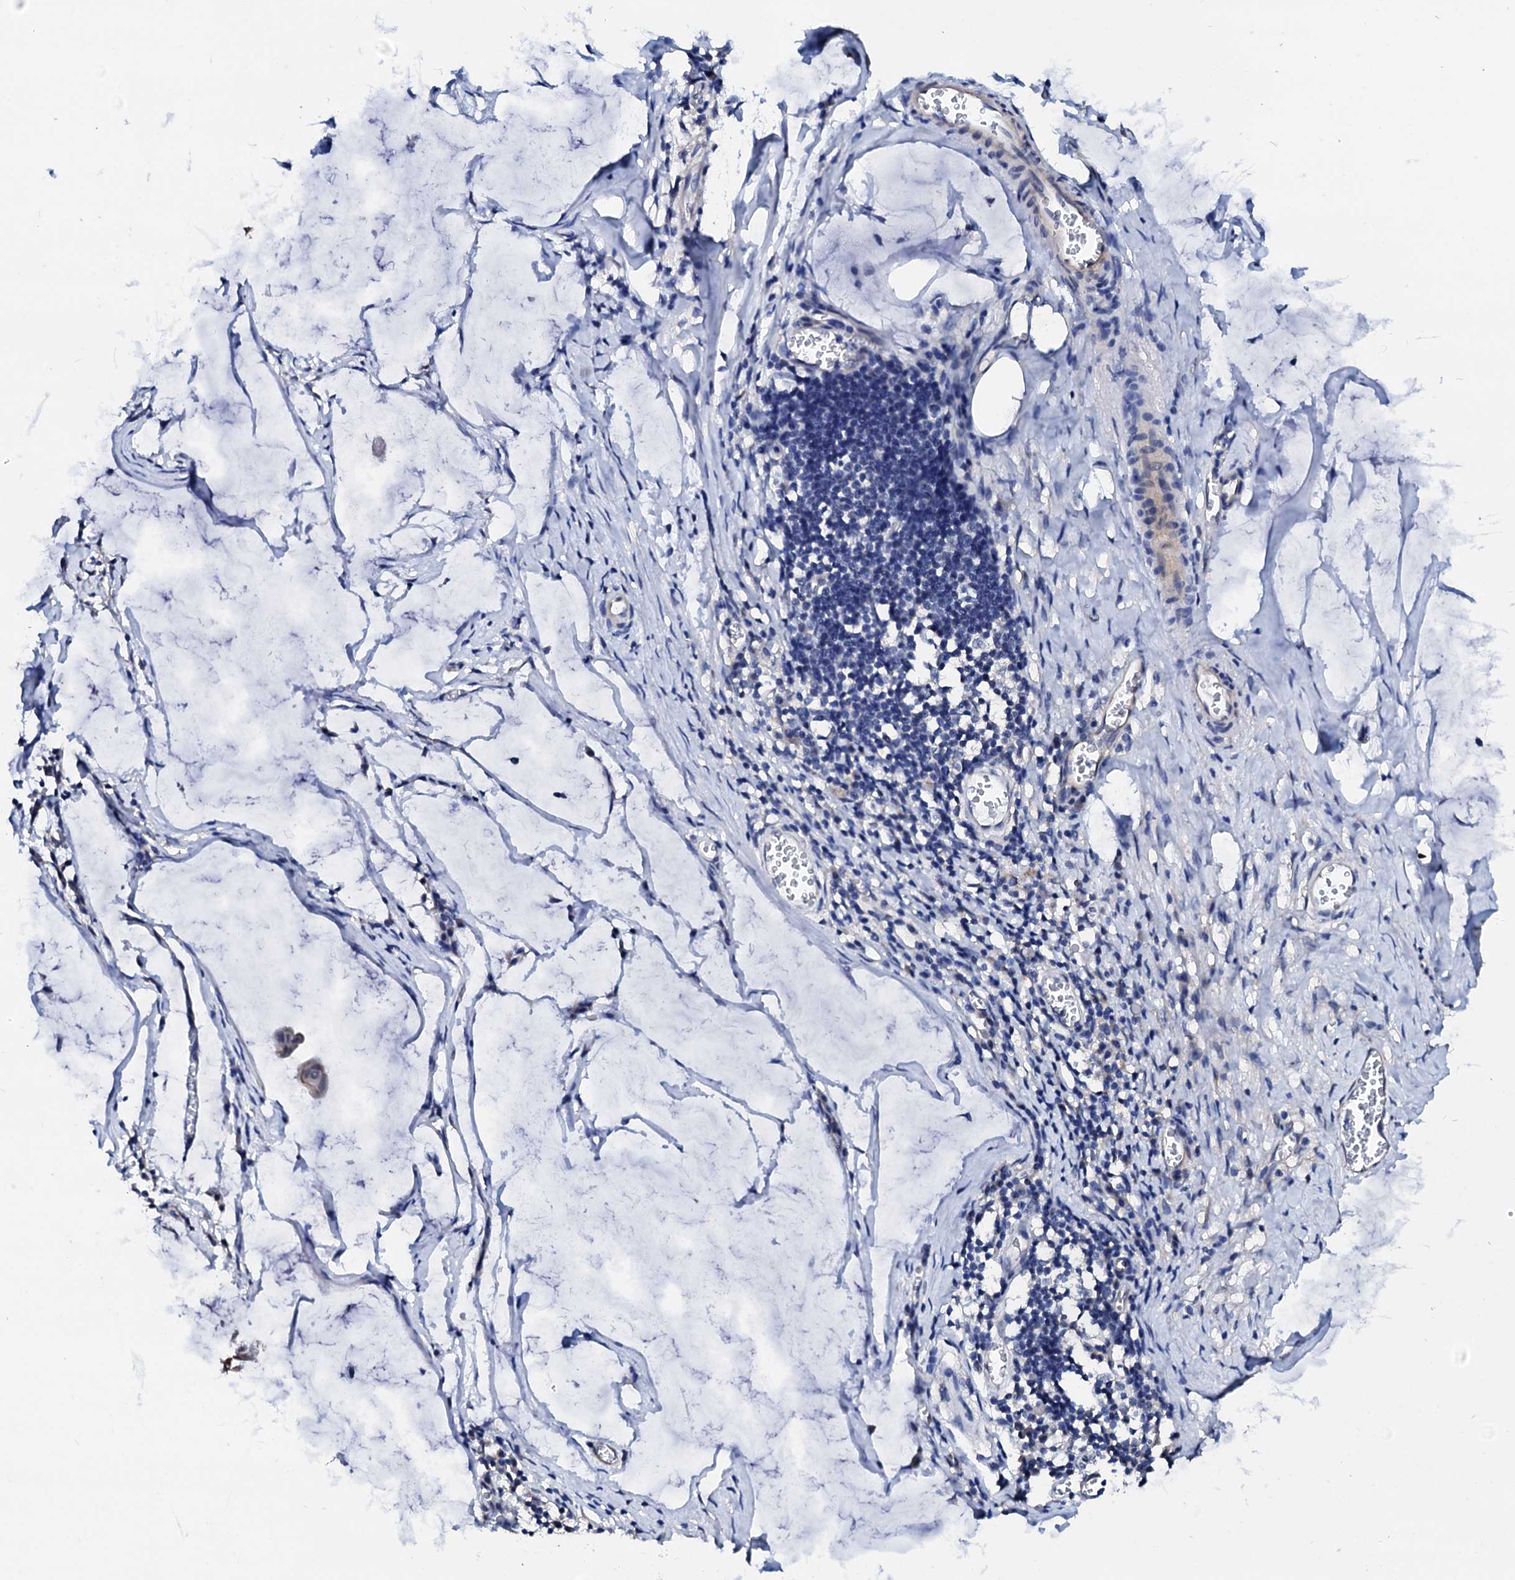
{"staining": {"intensity": "weak", "quantity": "<25%", "location": "cytoplasmic/membranous,nuclear"}, "tissue": "ovarian cancer", "cell_type": "Tumor cells", "image_type": "cancer", "snomed": [{"axis": "morphology", "description": "Cystadenocarcinoma, mucinous, NOS"}, {"axis": "topography", "description": "Ovary"}], "caption": "Mucinous cystadenocarcinoma (ovarian) was stained to show a protein in brown. There is no significant positivity in tumor cells. (DAB (3,3'-diaminobenzidine) immunohistochemistry visualized using brightfield microscopy, high magnification).", "gene": "CSN2", "patient": {"sex": "female", "age": 73}}